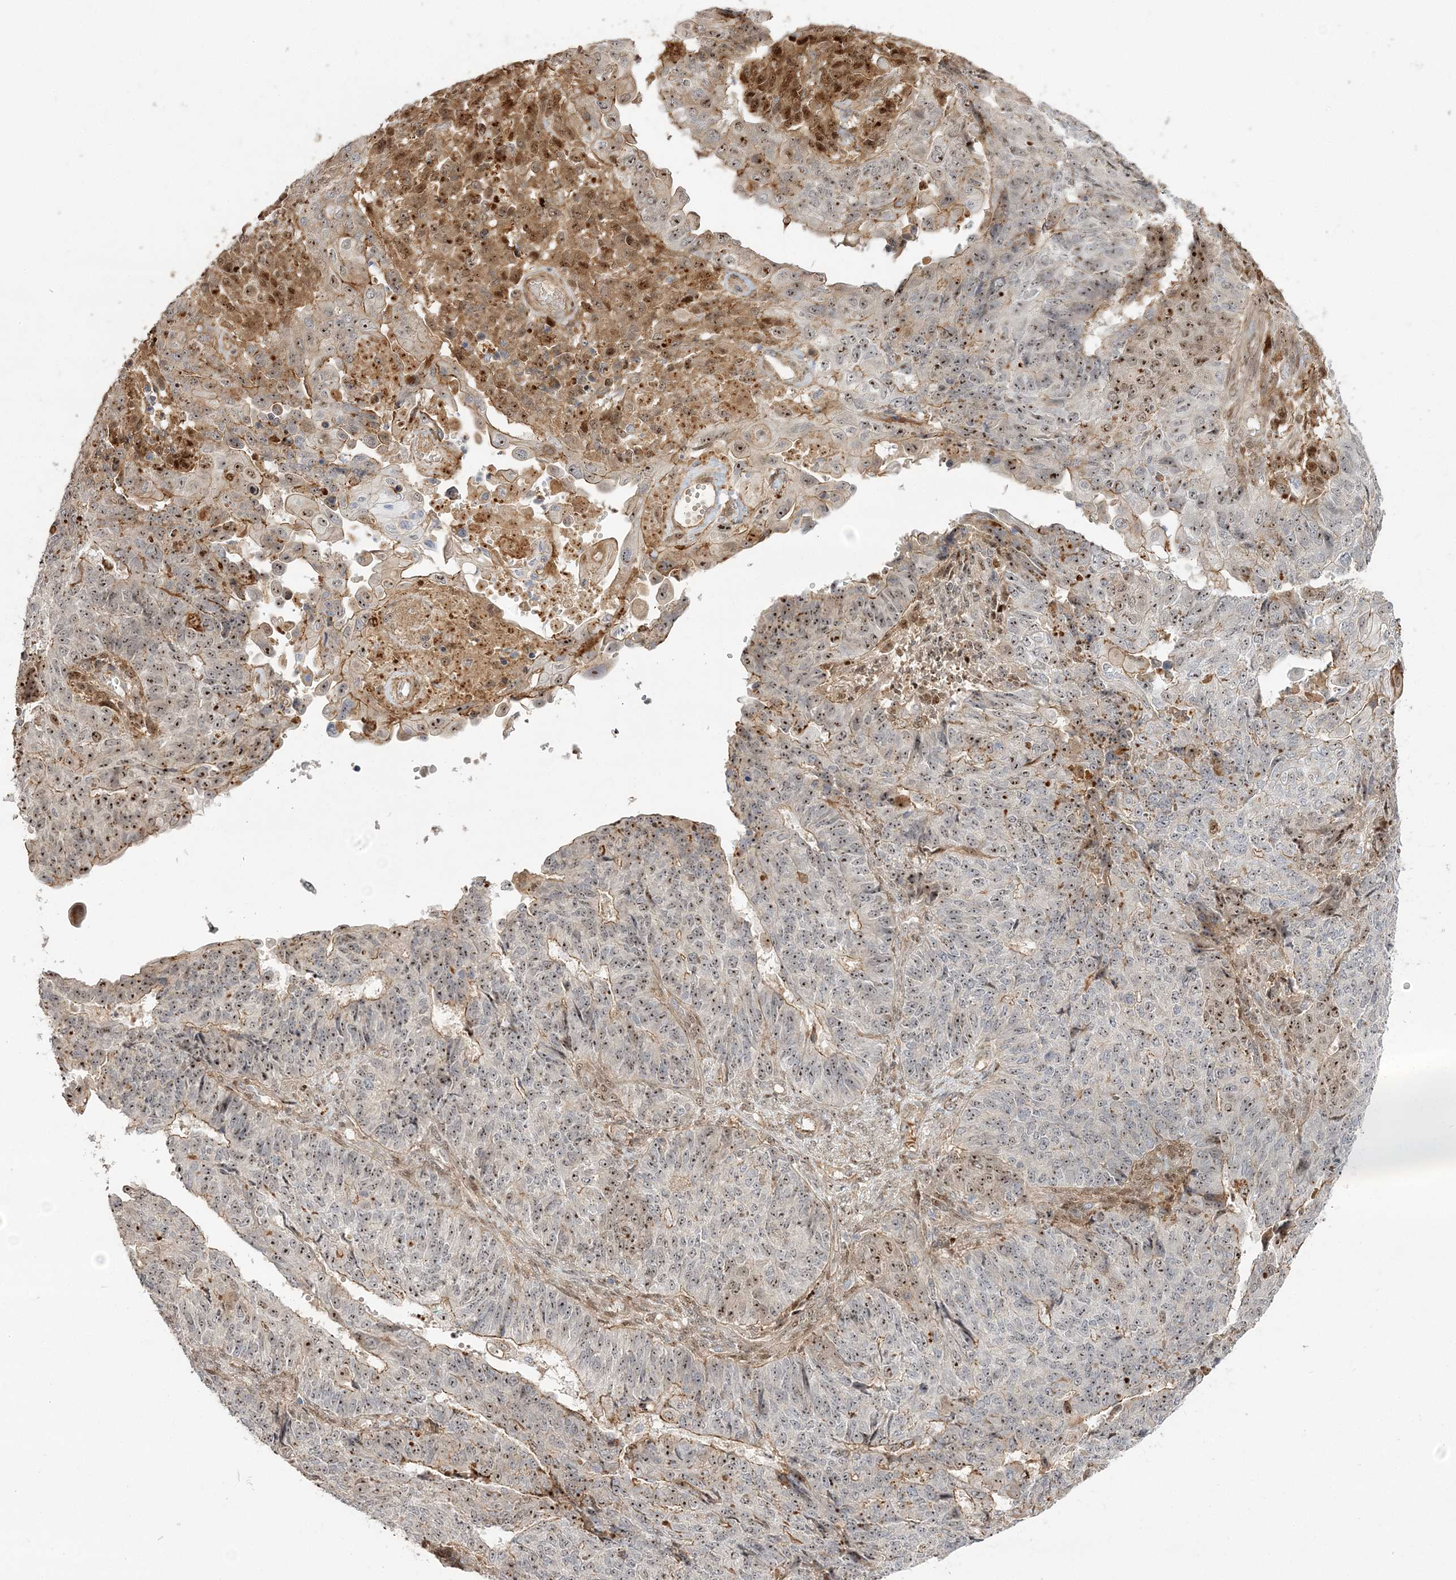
{"staining": {"intensity": "moderate", "quantity": ">75%", "location": "cytoplasmic/membranous,nuclear"}, "tissue": "endometrial cancer", "cell_type": "Tumor cells", "image_type": "cancer", "snomed": [{"axis": "morphology", "description": "Adenocarcinoma, NOS"}, {"axis": "topography", "description": "Endometrium"}], "caption": "About >75% of tumor cells in human endometrial adenocarcinoma display moderate cytoplasmic/membranous and nuclear protein positivity as visualized by brown immunohistochemical staining.", "gene": "NPM3", "patient": {"sex": "female", "age": 32}}